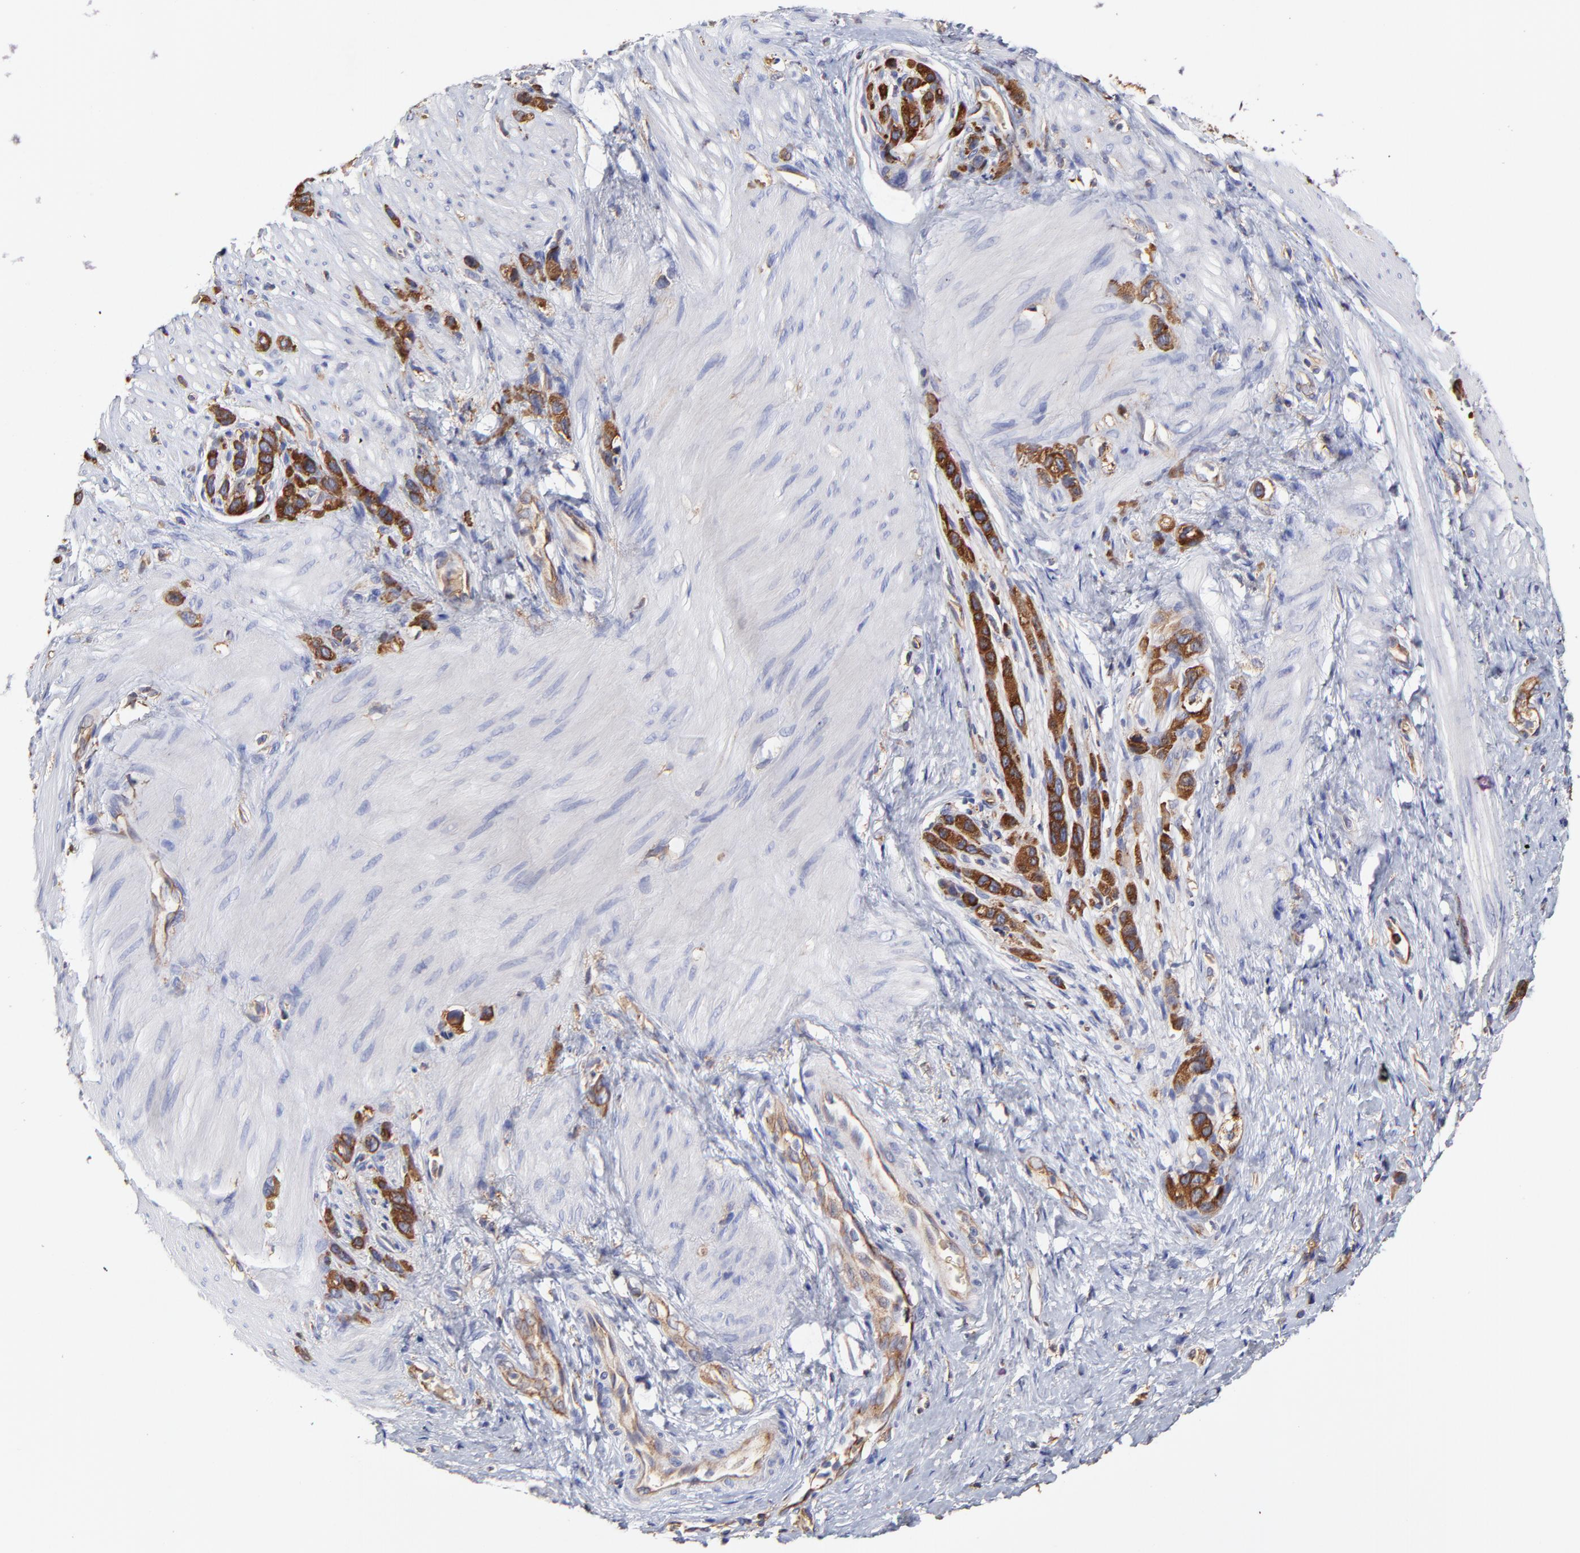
{"staining": {"intensity": "strong", "quantity": ">75%", "location": "cytoplasmic/membranous"}, "tissue": "stomach cancer", "cell_type": "Tumor cells", "image_type": "cancer", "snomed": [{"axis": "morphology", "description": "Normal tissue, NOS"}, {"axis": "morphology", "description": "Adenocarcinoma, NOS"}, {"axis": "morphology", "description": "Adenocarcinoma, High grade"}, {"axis": "topography", "description": "Stomach, upper"}, {"axis": "topography", "description": "Stomach"}], "caption": "Approximately >75% of tumor cells in stomach cancer exhibit strong cytoplasmic/membranous protein positivity as visualized by brown immunohistochemical staining.", "gene": "CD2AP", "patient": {"sex": "female", "age": 65}}